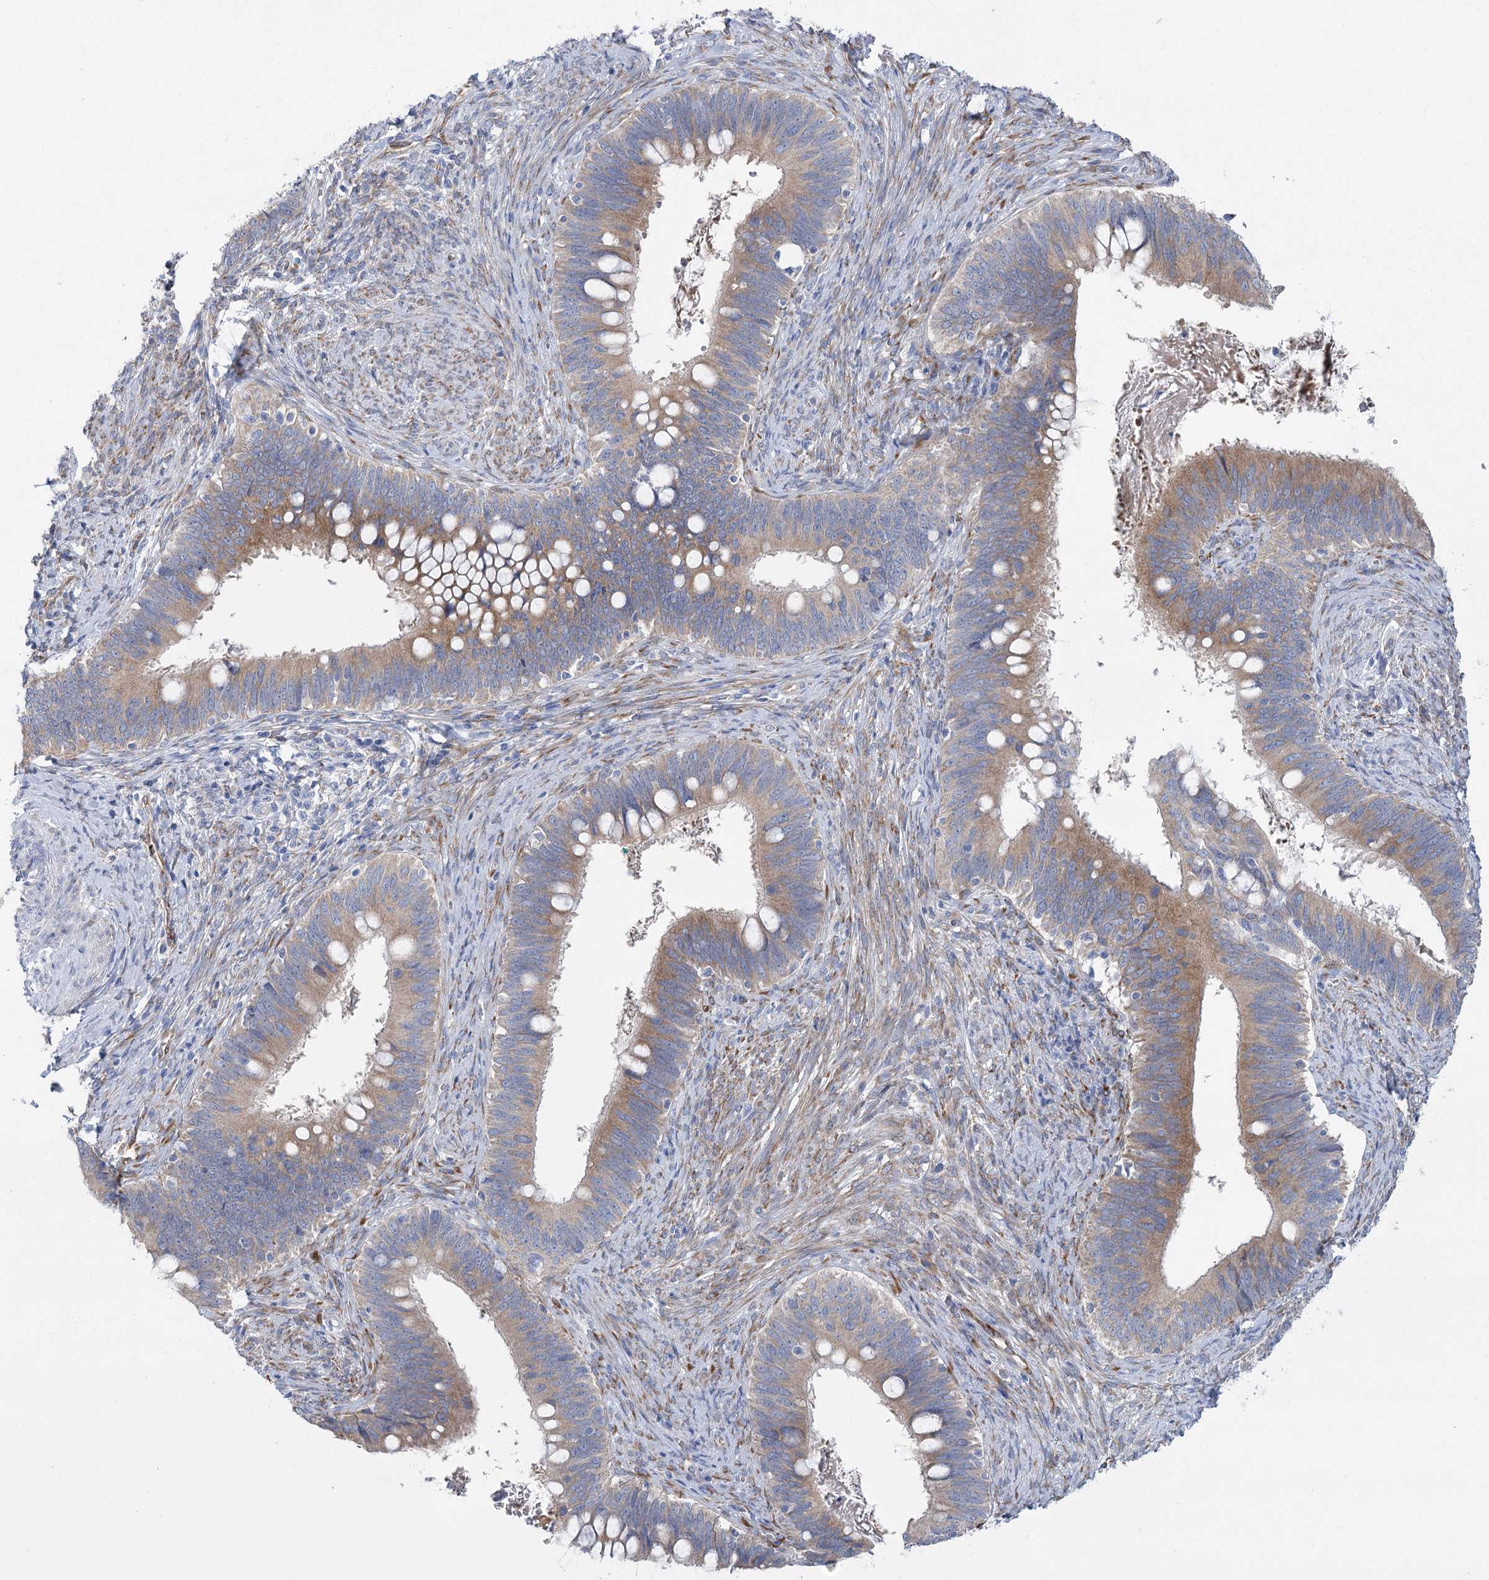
{"staining": {"intensity": "moderate", "quantity": "25%-75%", "location": "cytoplasmic/membranous"}, "tissue": "cervical cancer", "cell_type": "Tumor cells", "image_type": "cancer", "snomed": [{"axis": "morphology", "description": "Adenocarcinoma, NOS"}, {"axis": "topography", "description": "Cervix"}], "caption": "Immunohistochemistry of cervical adenocarcinoma reveals medium levels of moderate cytoplasmic/membranous expression in about 25%-75% of tumor cells. The staining is performed using DAB brown chromogen to label protein expression. The nuclei are counter-stained blue using hematoxylin.", "gene": "YTHDC2", "patient": {"sex": "female", "age": 42}}